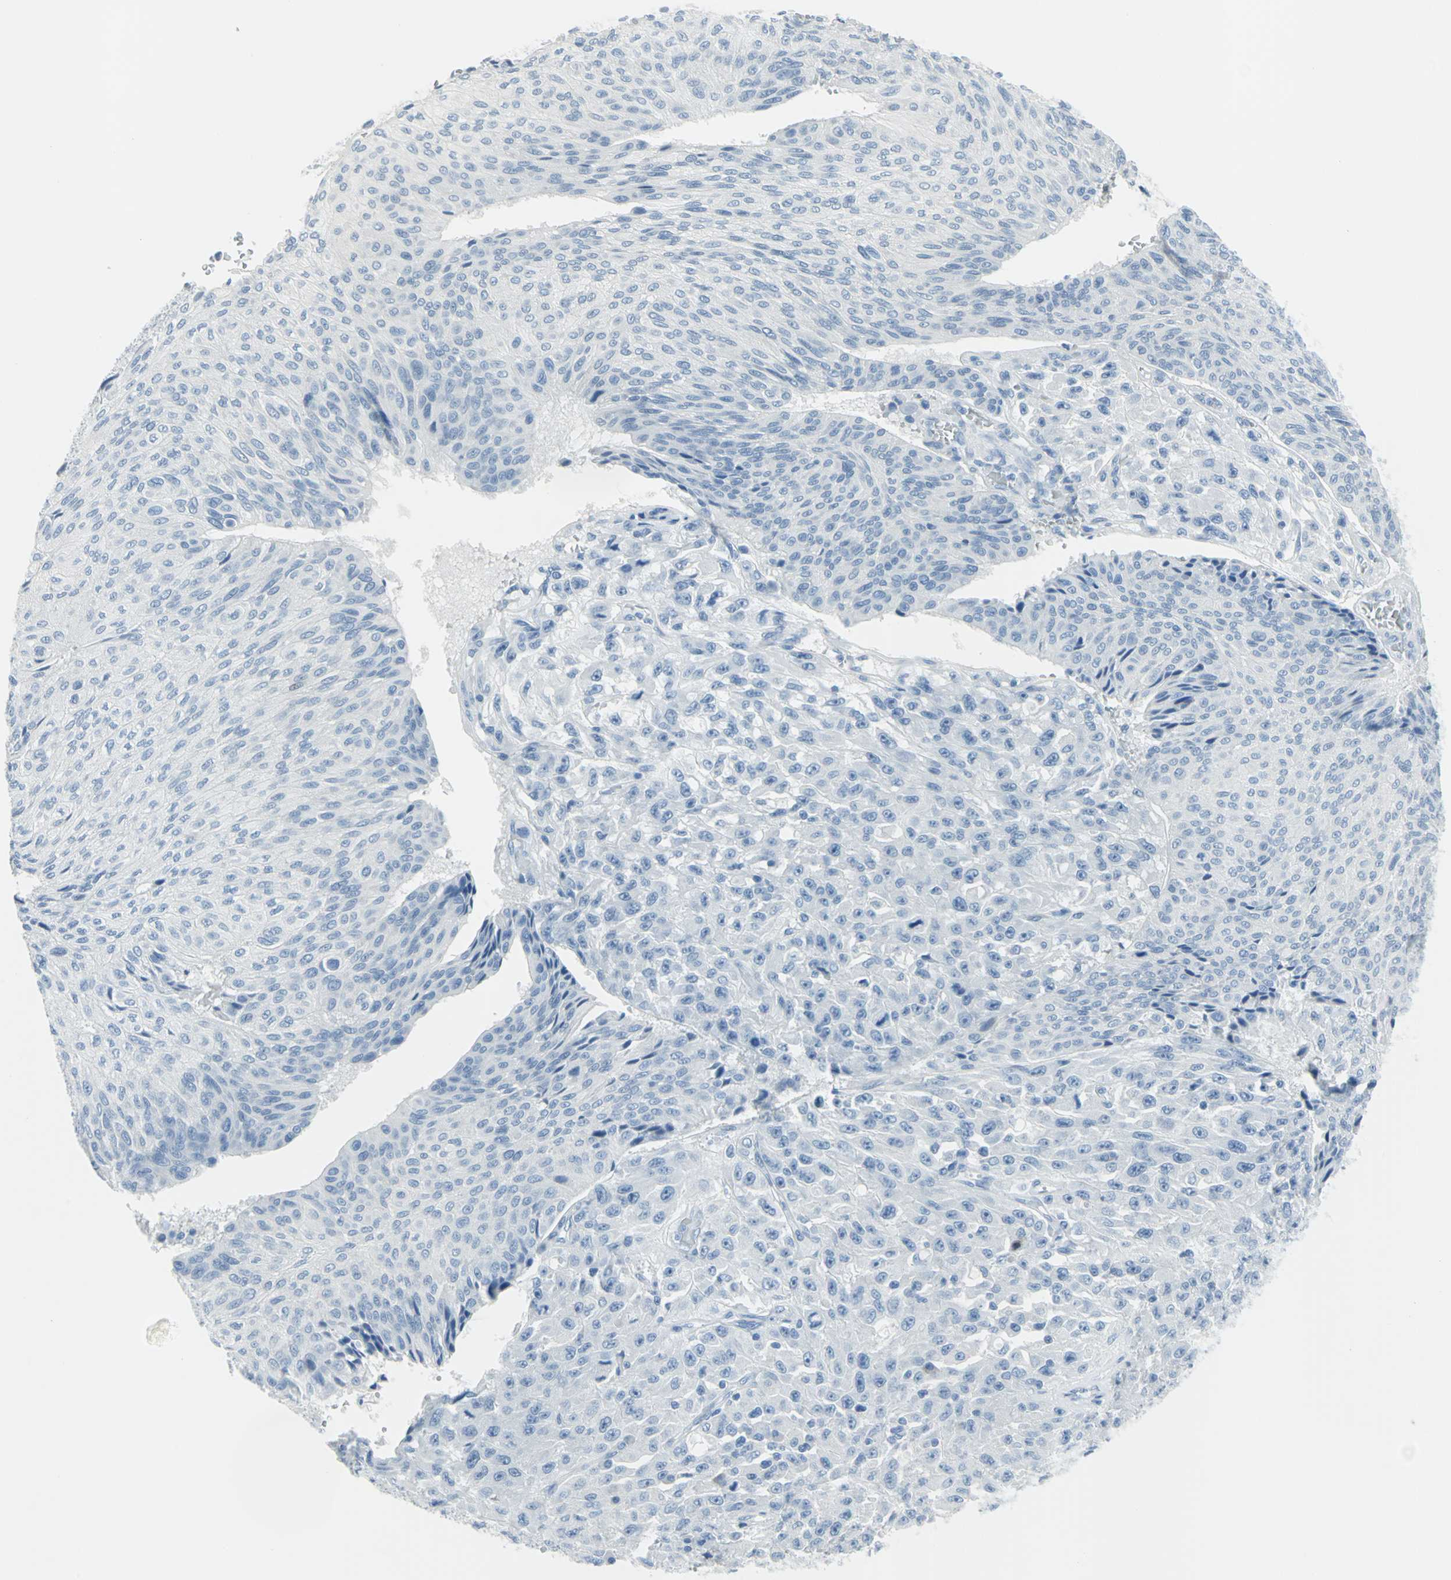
{"staining": {"intensity": "negative", "quantity": "none", "location": "none"}, "tissue": "urothelial cancer", "cell_type": "Tumor cells", "image_type": "cancer", "snomed": [{"axis": "morphology", "description": "Urothelial carcinoma, High grade"}, {"axis": "topography", "description": "Urinary bladder"}], "caption": "Immunohistochemical staining of urothelial cancer shows no significant staining in tumor cells. The staining is performed using DAB (3,3'-diaminobenzidine) brown chromogen with nuclei counter-stained in using hematoxylin.", "gene": "DNAI2", "patient": {"sex": "male", "age": 66}}